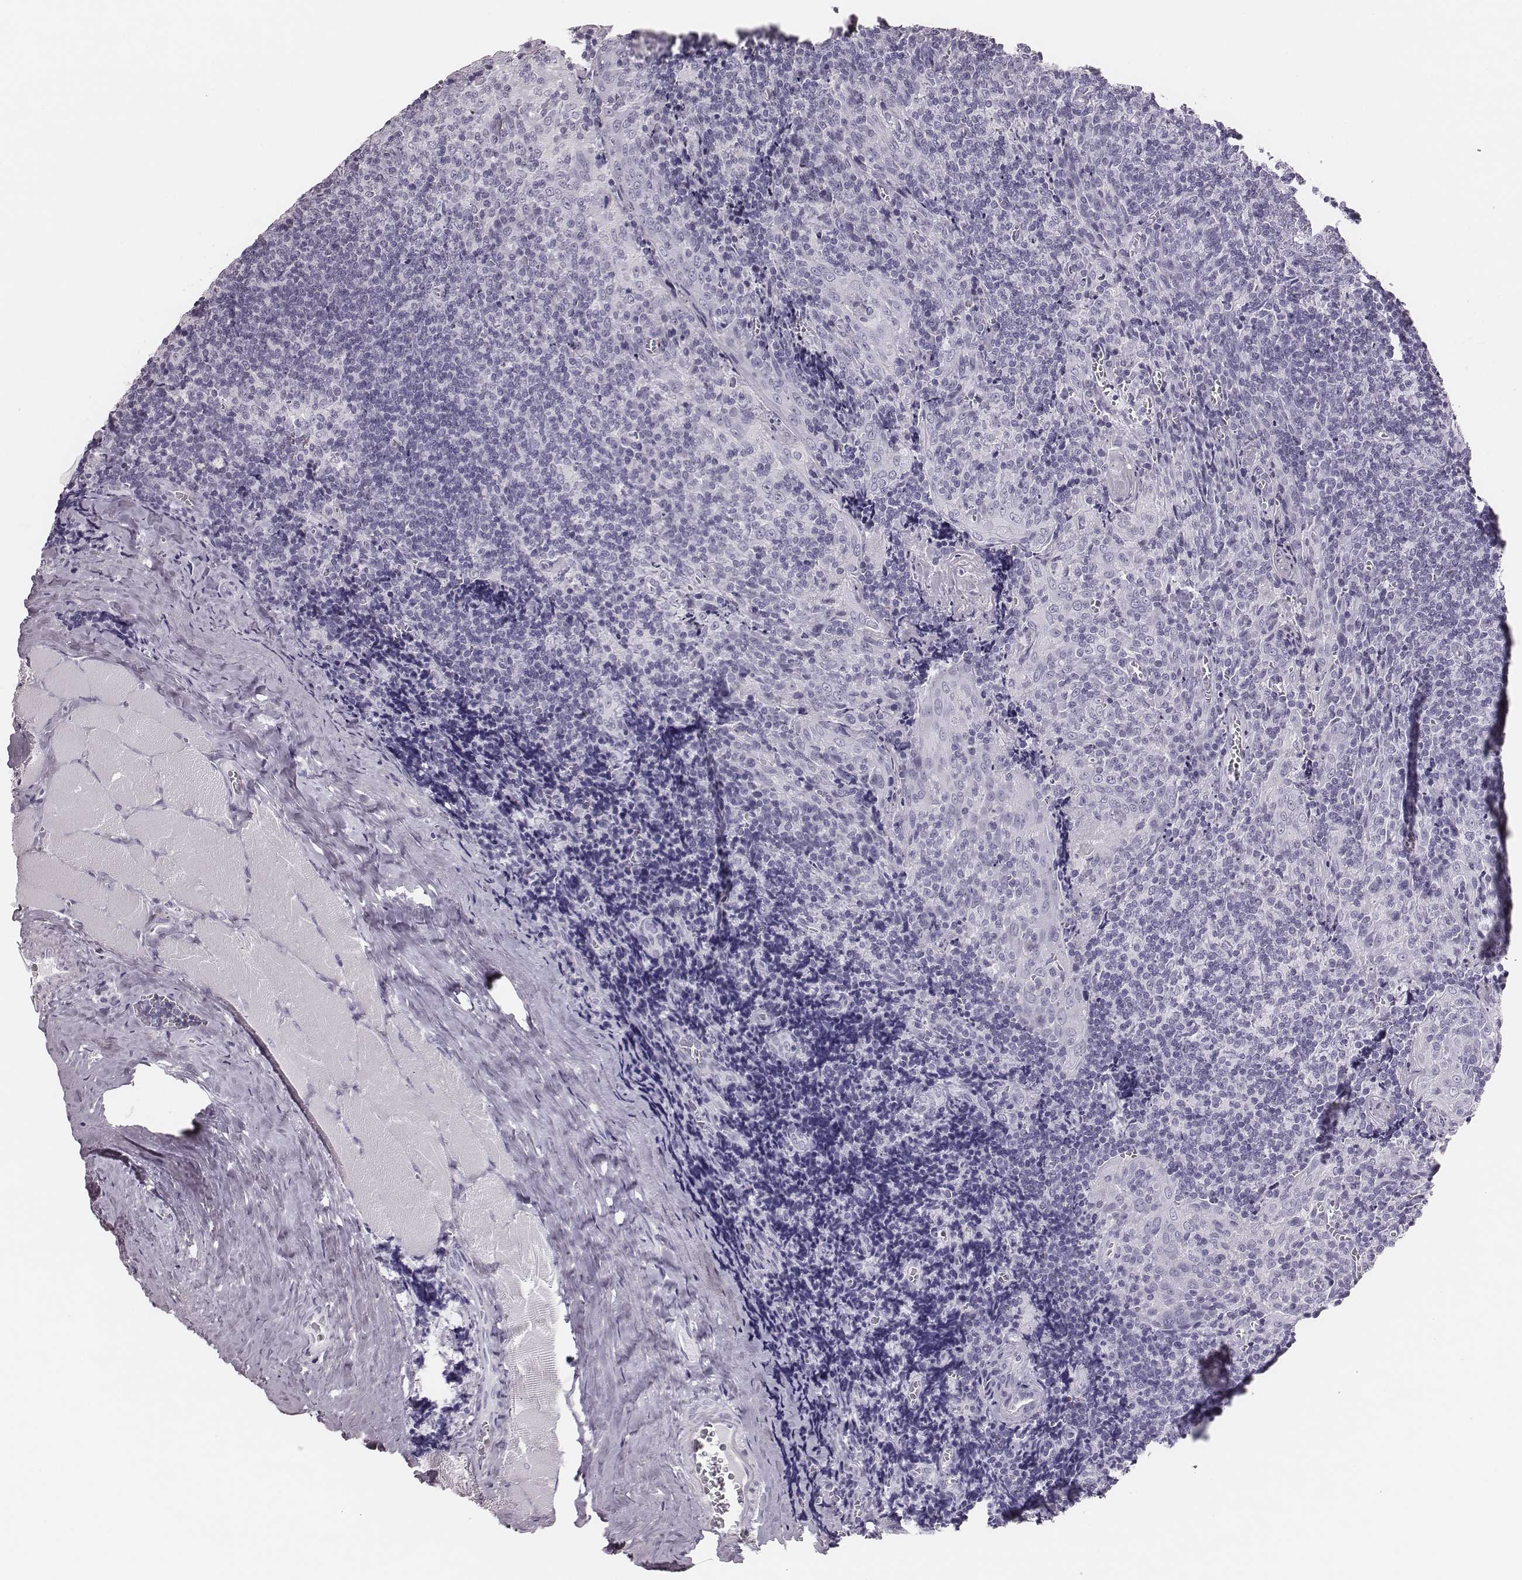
{"staining": {"intensity": "negative", "quantity": "none", "location": "none"}, "tissue": "tonsil", "cell_type": "Germinal center cells", "image_type": "normal", "snomed": [{"axis": "morphology", "description": "Normal tissue, NOS"}, {"axis": "morphology", "description": "Inflammation, NOS"}, {"axis": "topography", "description": "Tonsil"}], "caption": "Human tonsil stained for a protein using IHC displays no positivity in germinal center cells.", "gene": "H1", "patient": {"sex": "female", "age": 31}}